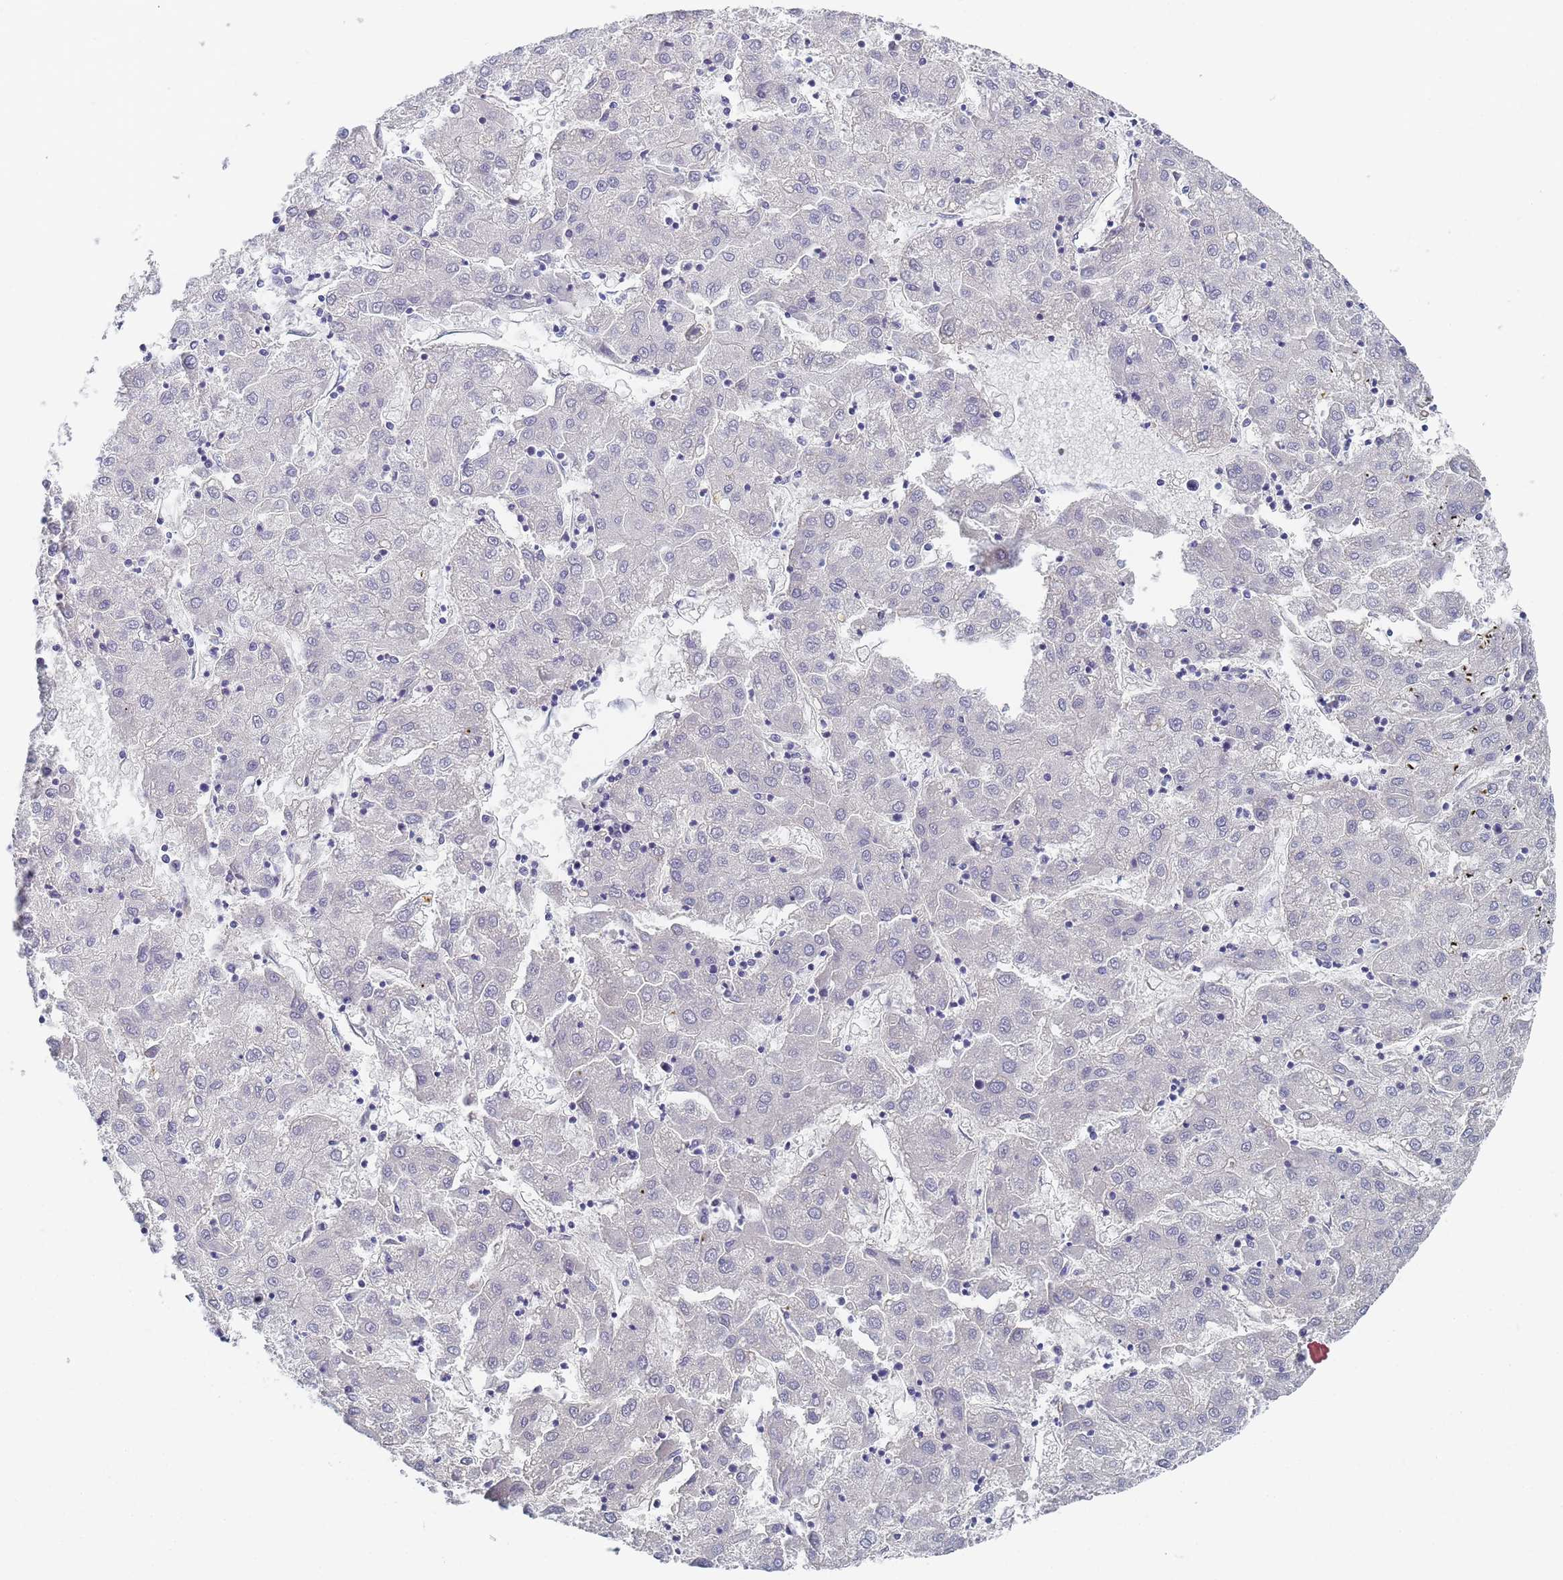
{"staining": {"intensity": "negative", "quantity": "none", "location": "none"}, "tissue": "liver cancer", "cell_type": "Tumor cells", "image_type": "cancer", "snomed": [{"axis": "morphology", "description": "Carcinoma, Hepatocellular, NOS"}, {"axis": "topography", "description": "Liver"}], "caption": "Tumor cells are negative for brown protein staining in liver hepatocellular carcinoma.", "gene": "PRRT4", "patient": {"sex": "male", "age": 72}}